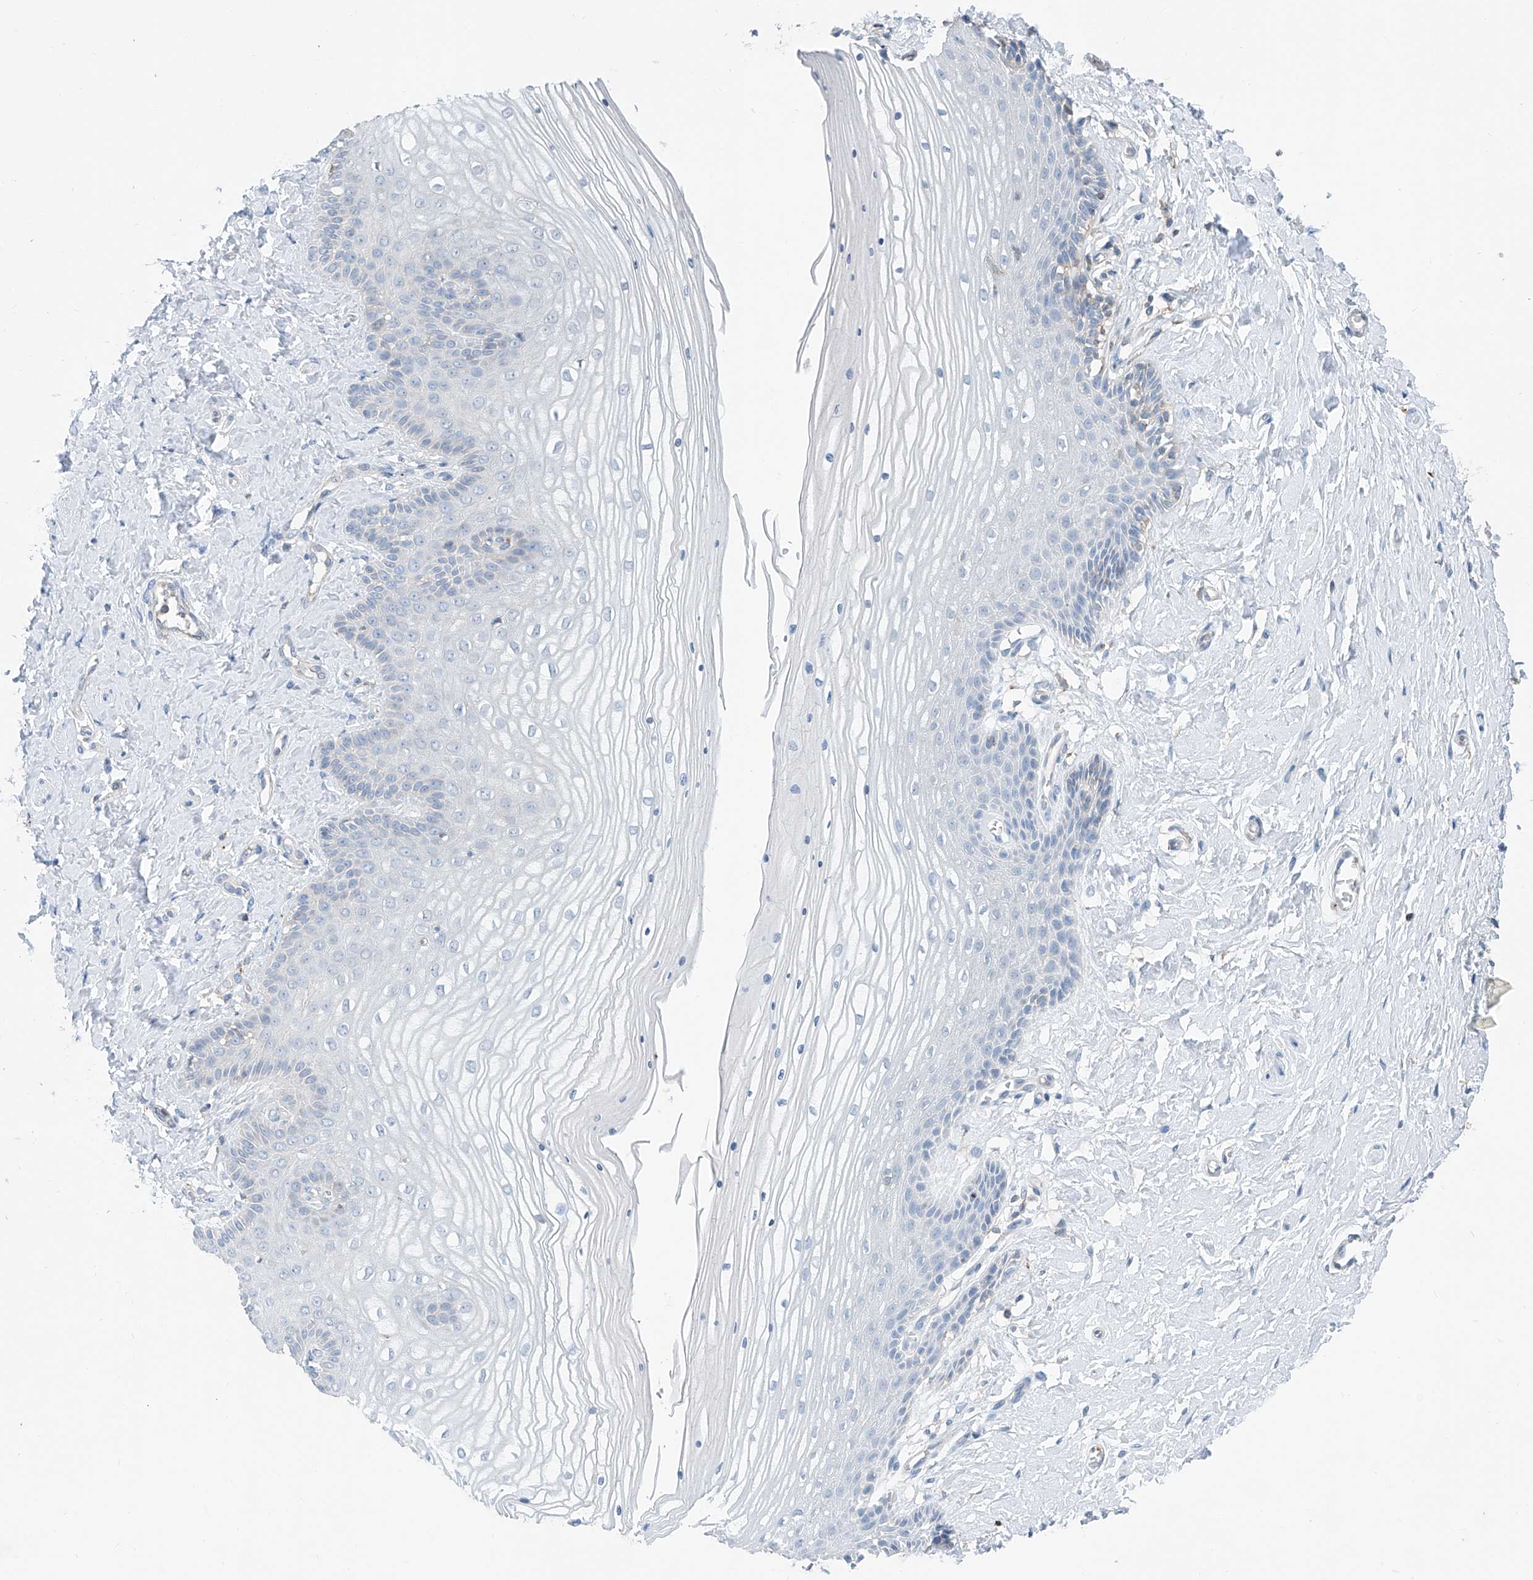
{"staining": {"intensity": "negative", "quantity": "none", "location": "none"}, "tissue": "vagina", "cell_type": "Squamous epithelial cells", "image_type": "normal", "snomed": [{"axis": "morphology", "description": "Normal tissue, NOS"}, {"axis": "topography", "description": "Vagina"}, {"axis": "topography", "description": "Cervix"}], "caption": "Protein analysis of normal vagina demonstrates no significant expression in squamous epithelial cells. (Stains: DAB (3,3'-diaminobenzidine) immunohistochemistry with hematoxylin counter stain, Microscopy: brightfield microscopy at high magnification).", "gene": "ANKRD34A", "patient": {"sex": "female", "age": 40}}